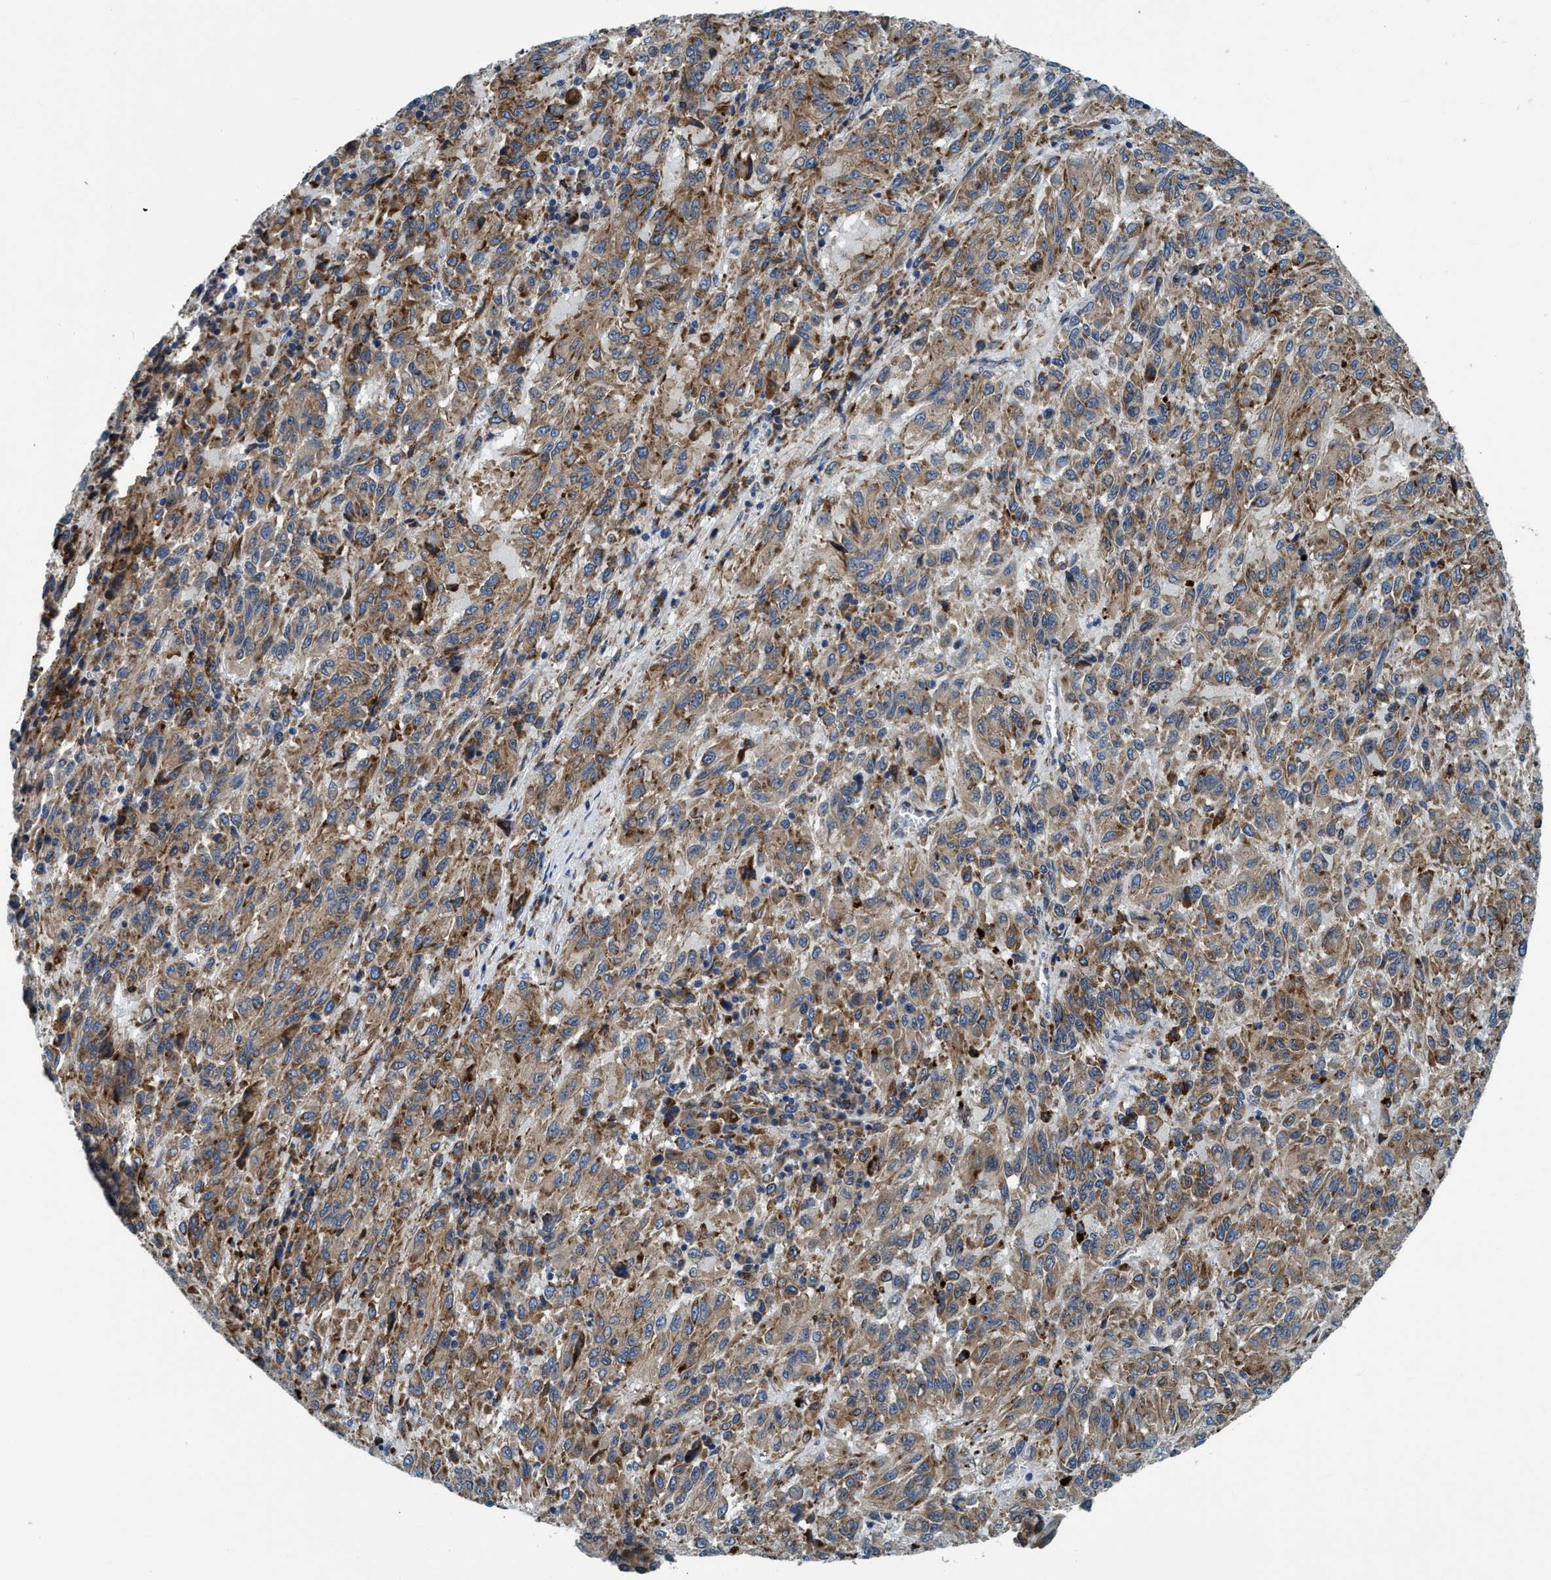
{"staining": {"intensity": "moderate", "quantity": ">75%", "location": "cytoplasmic/membranous"}, "tissue": "melanoma", "cell_type": "Tumor cells", "image_type": "cancer", "snomed": [{"axis": "morphology", "description": "Malignant melanoma, Metastatic site"}, {"axis": "topography", "description": "Lung"}], "caption": "Melanoma stained with DAB (3,3'-diaminobenzidine) immunohistochemistry displays medium levels of moderate cytoplasmic/membranous staining in approximately >75% of tumor cells.", "gene": "ARMC9", "patient": {"sex": "male", "age": 64}}